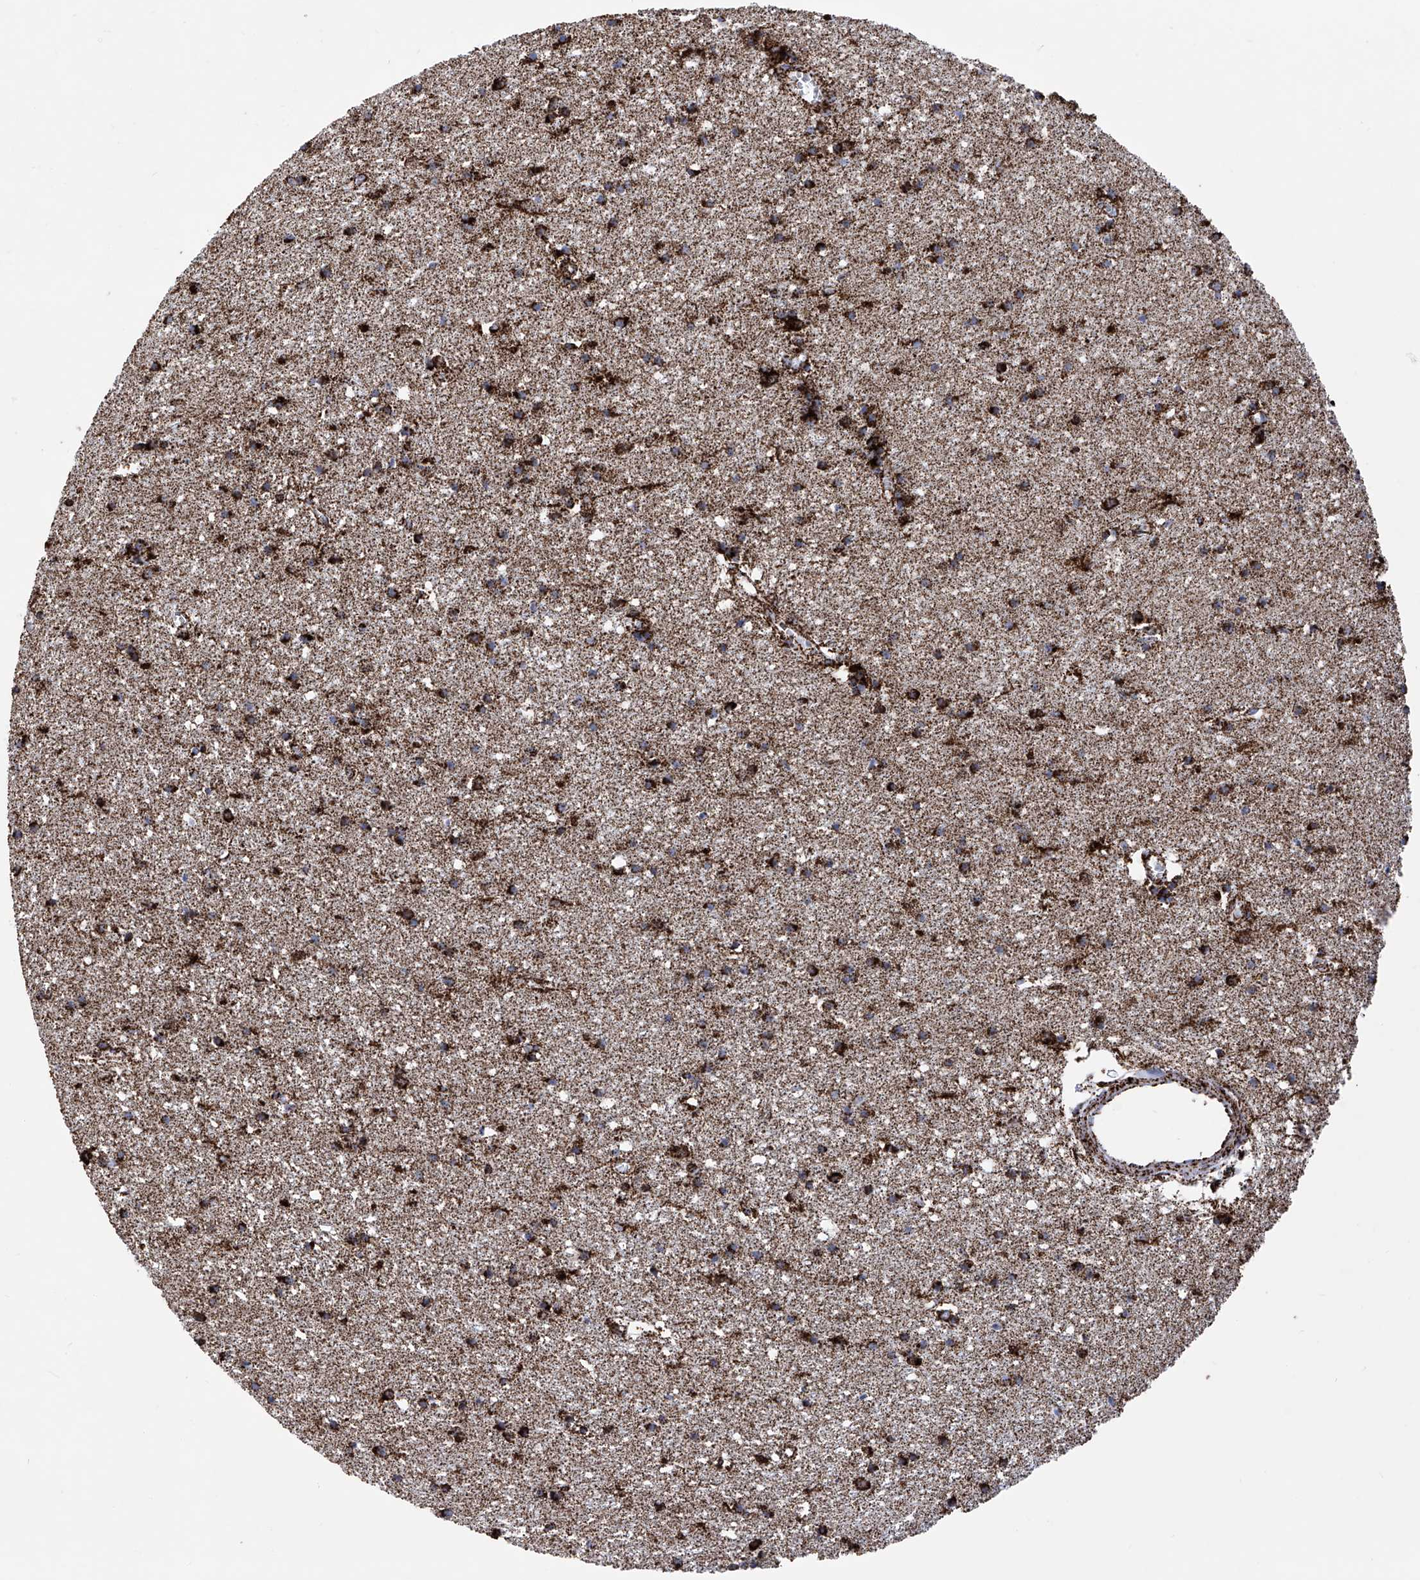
{"staining": {"intensity": "moderate", "quantity": "25%-75%", "location": "cytoplasmic/membranous"}, "tissue": "cerebral cortex", "cell_type": "Endothelial cells", "image_type": "normal", "snomed": [{"axis": "morphology", "description": "Normal tissue, NOS"}, {"axis": "topography", "description": "Cerebral cortex"}], "caption": "Endothelial cells demonstrate medium levels of moderate cytoplasmic/membranous staining in approximately 25%-75% of cells in unremarkable human cerebral cortex. Using DAB (brown) and hematoxylin (blue) stains, captured at high magnification using brightfield microscopy.", "gene": "ATP5PF", "patient": {"sex": "female", "age": 64}}